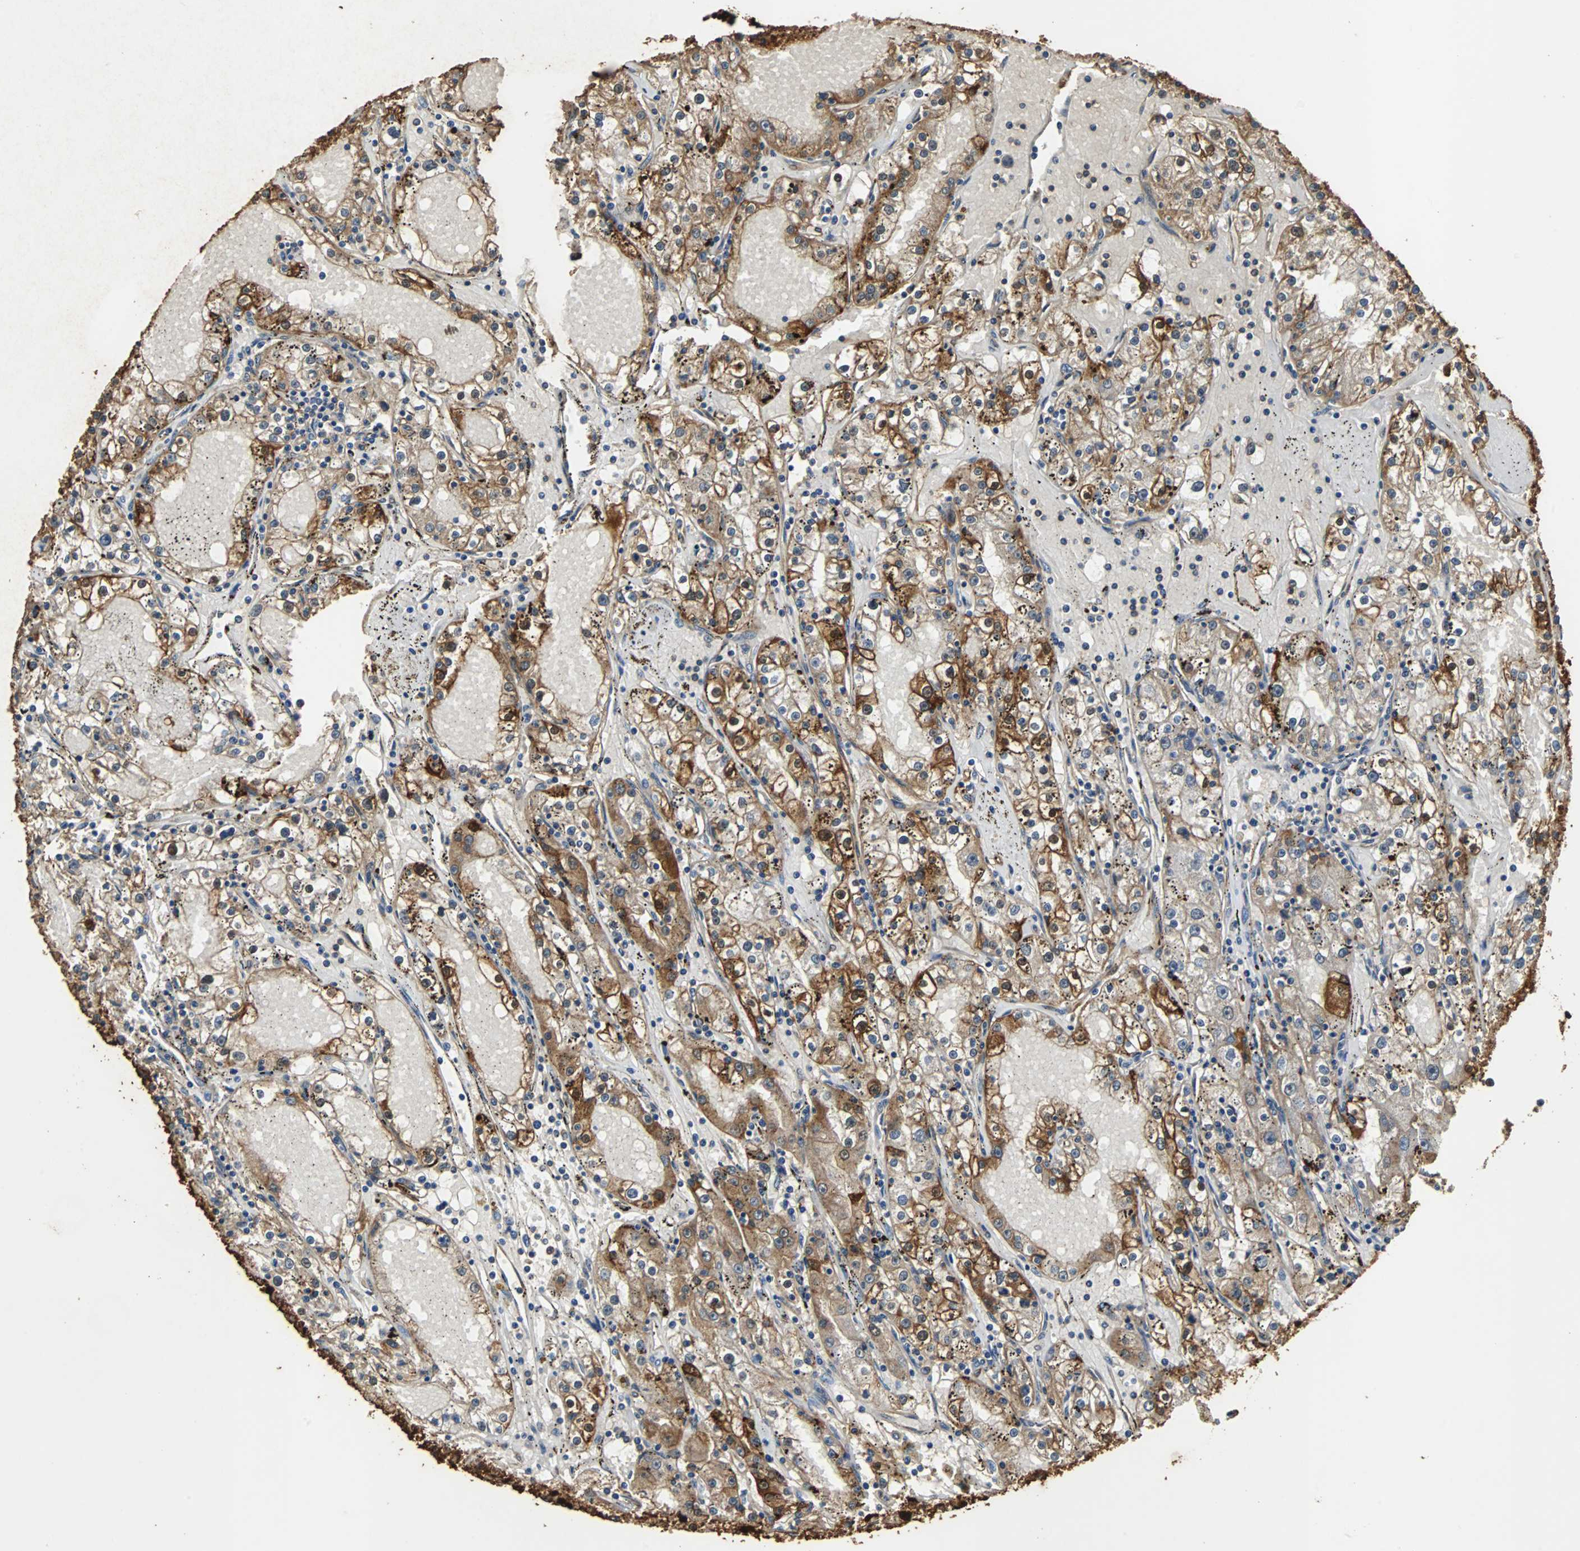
{"staining": {"intensity": "strong", "quantity": ">75%", "location": "cytoplasmic/membranous"}, "tissue": "renal cancer", "cell_type": "Tumor cells", "image_type": "cancer", "snomed": [{"axis": "morphology", "description": "Adenocarcinoma, NOS"}, {"axis": "topography", "description": "Kidney"}], "caption": "Human renal adenocarcinoma stained for a protein (brown) exhibits strong cytoplasmic/membranous positive staining in approximately >75% of tumor cells.", "gene": "NDRG1", "patient": {"sex": "male", "age": 56}}